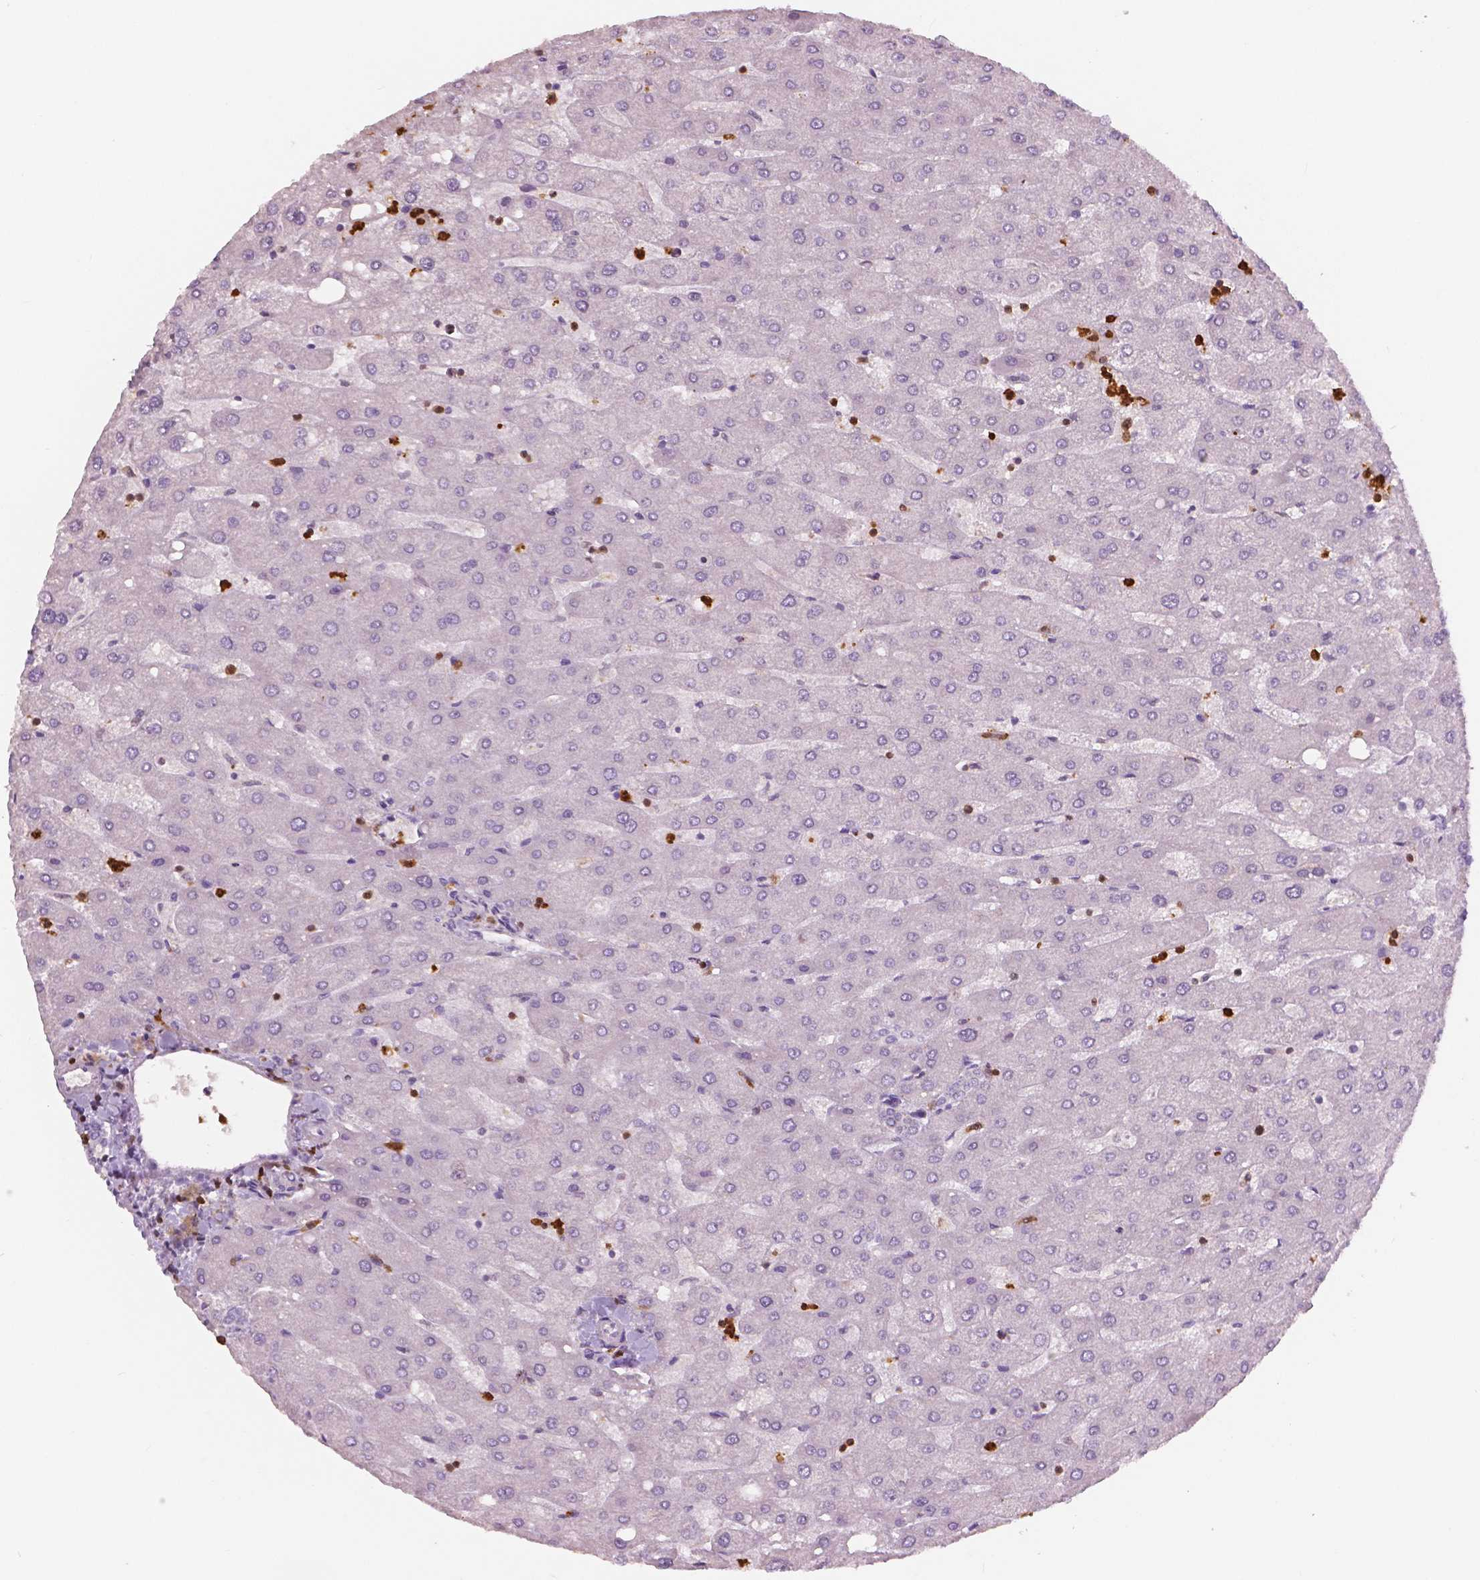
{"staining": {"intensity": "negative", "quantity": "none", "location": "none"}, "tissue": "liver", "cell_type": "Cholangiocytes", "image_type": "normal", "snomed": [{"axis": "morphology", "description": "Normal tissue, NOS"}, {"axis": "topography", "description": "Liver"}], "caption": "This is a photomicrograph of immunohistochemistry staining of unremarkable liver, which shows no positivity in cholangiocytes.", "gene": "S100A4", "patient": {"sex": "male", "age": 67}}